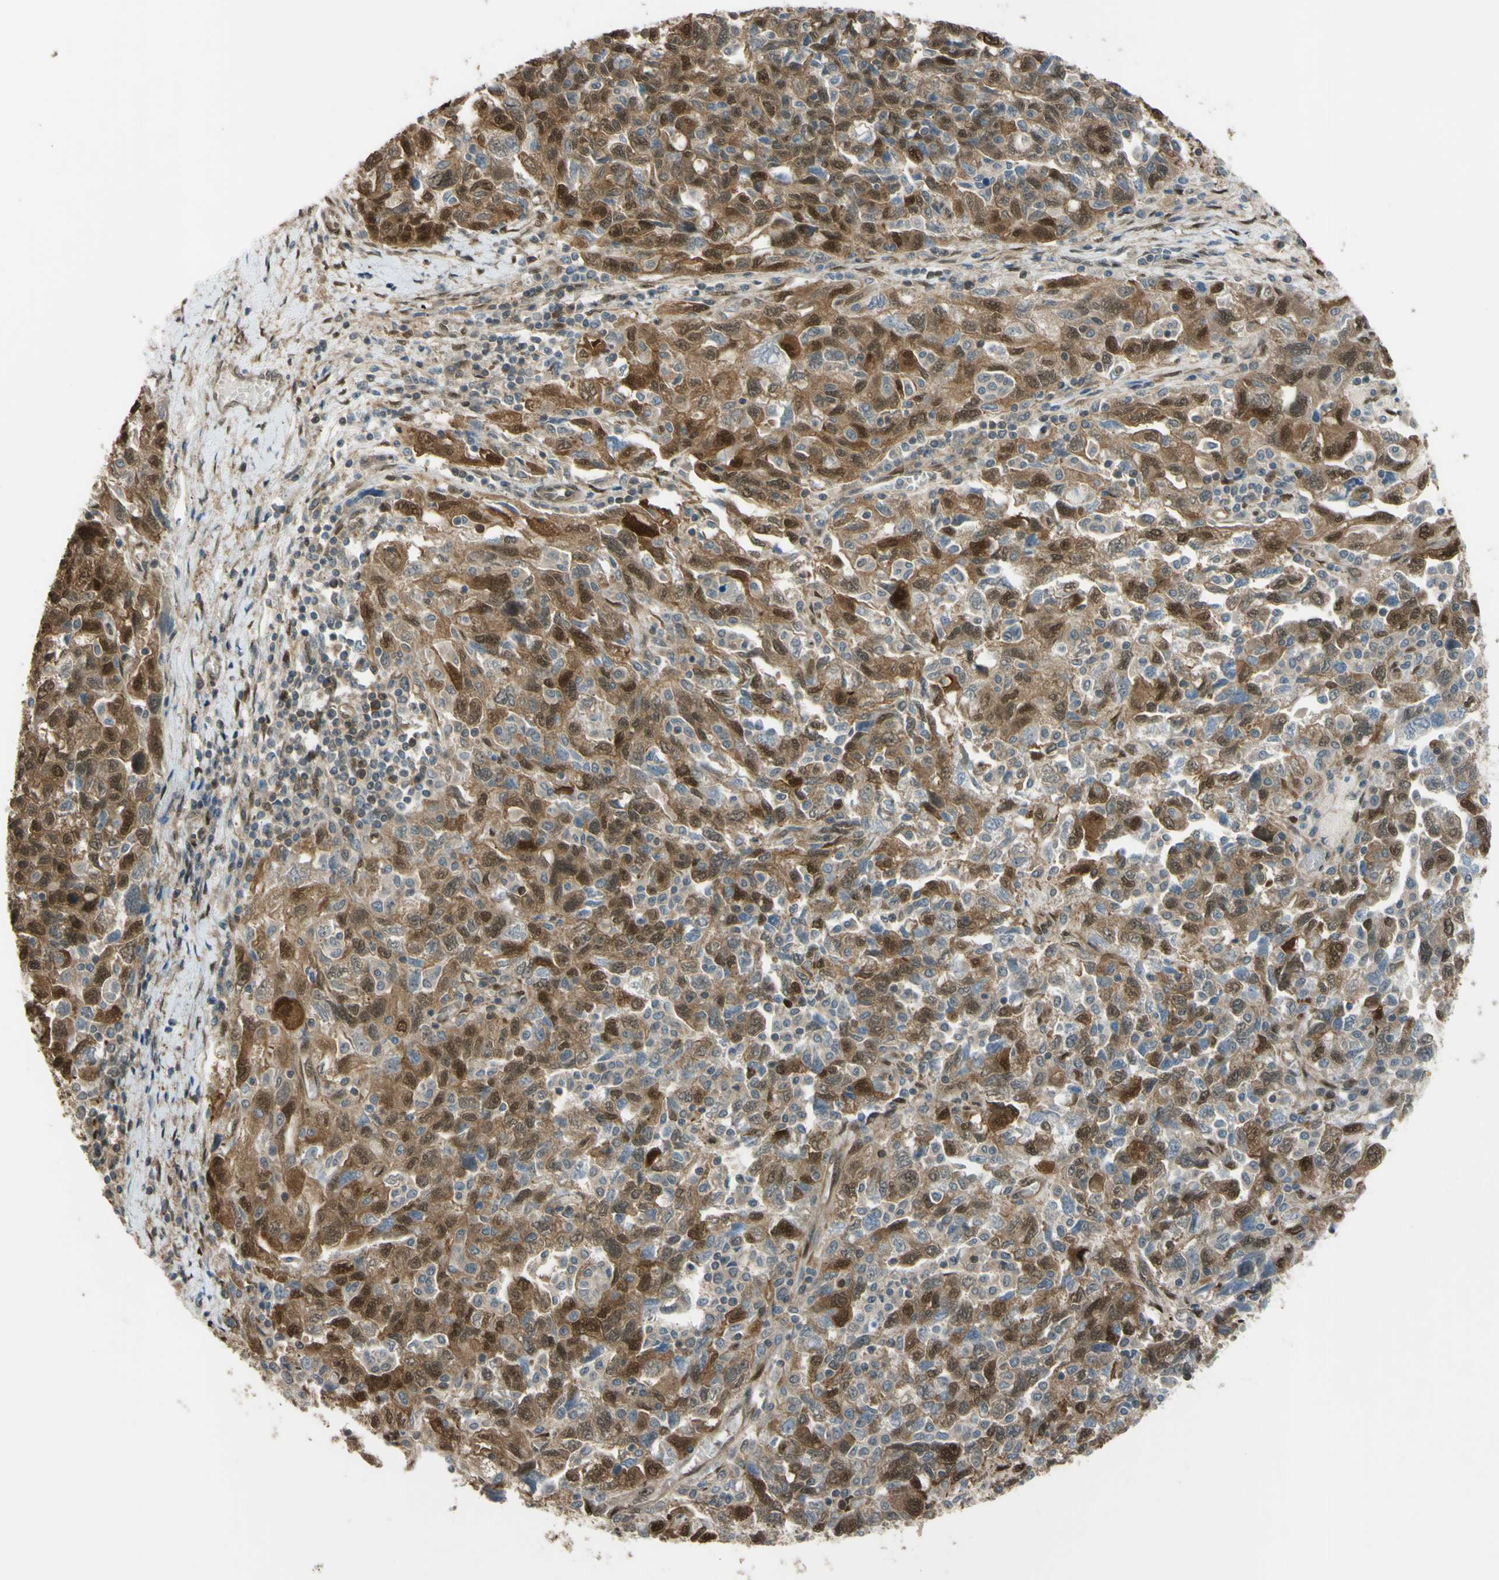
{"staining": {"intensity": "strong", "quantity": "25%-75%", "location": "cytoplasmic/membranous,nuclear"}, "tissue": "ovarian cancer", "cell_type": "Tumor cells", "image_type": "cancer", "snomed": [{"axis": "morphology", "description": "Carcinoma, NOS"}, {"axis": "morphology", "description": "Cystadenocarcinoma, serous, NOS"}, {"axis": "topography", "description": "Ovary"}], "caption": "Strong cytoplasmic/membranous and nuclear expression is appreciated in approximately 25%-75% of tumor cells in ovarian cancer (serous cystadenocarcinoma).", "gene": "YWHAQ", "patient": {"sex": "female", "age": 69}}